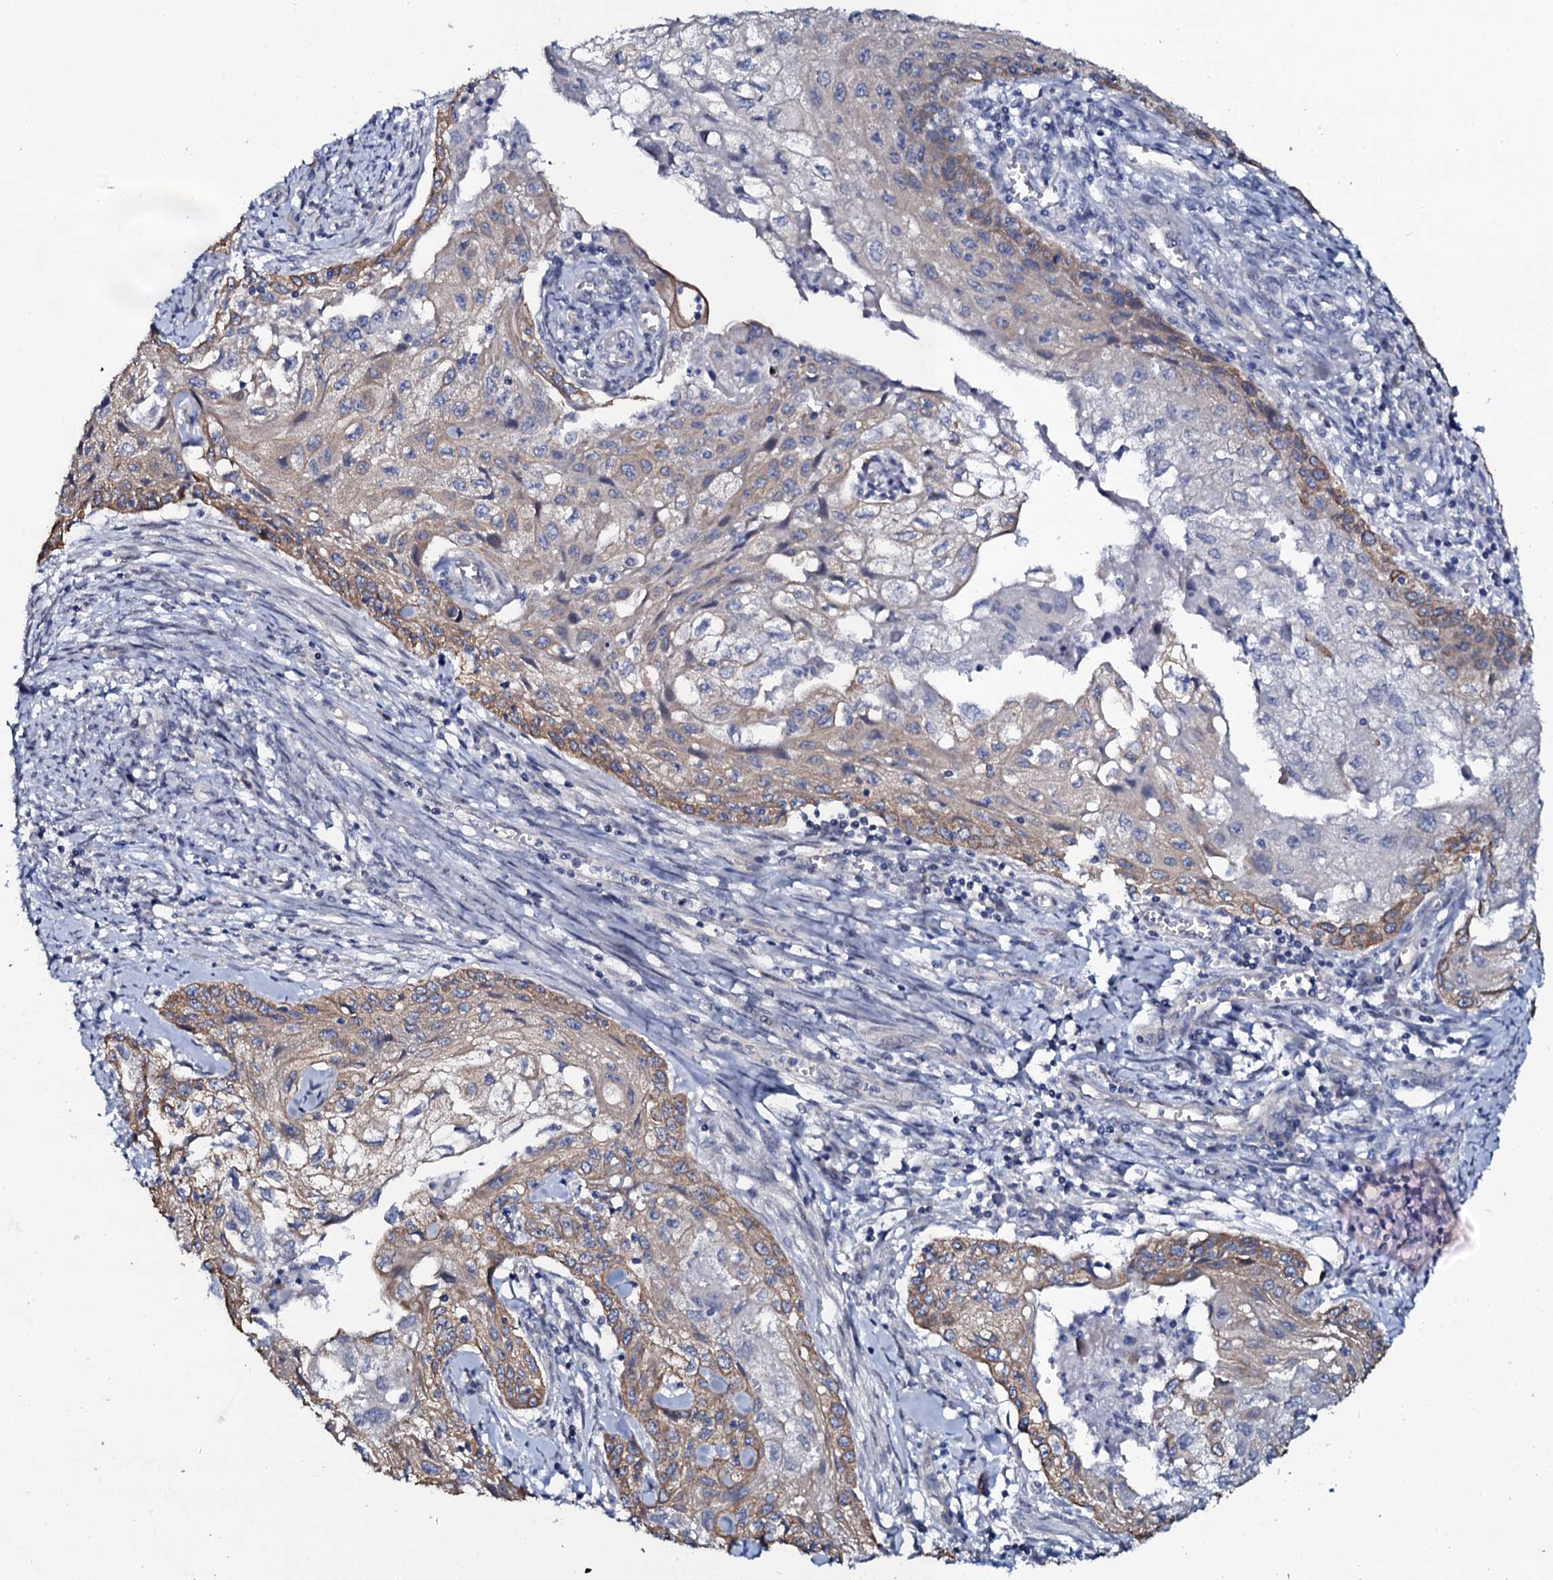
{"staining": {"intensity": "moderate", "quantity": "<25%", "location": "cytoplasmic/membranous"}, "tissue": "cervical cancer", "cell_type": "Tumor cells", "image_type": "cancer", "snomed": [{"axis": "morphology", "description": "Squamous cell carcinoma, NOS"}, {"axis": "topography", "description": "Cervix"}], "caption": "Squamous cell carcinoma (cervical) stained for a protein (brown) exhibits moderate cytoplasmic/membranous positive positivity in about <25% of tumor cells.", "gene": "C10orf88", "patient": {"sex": "female", "age": 67}}